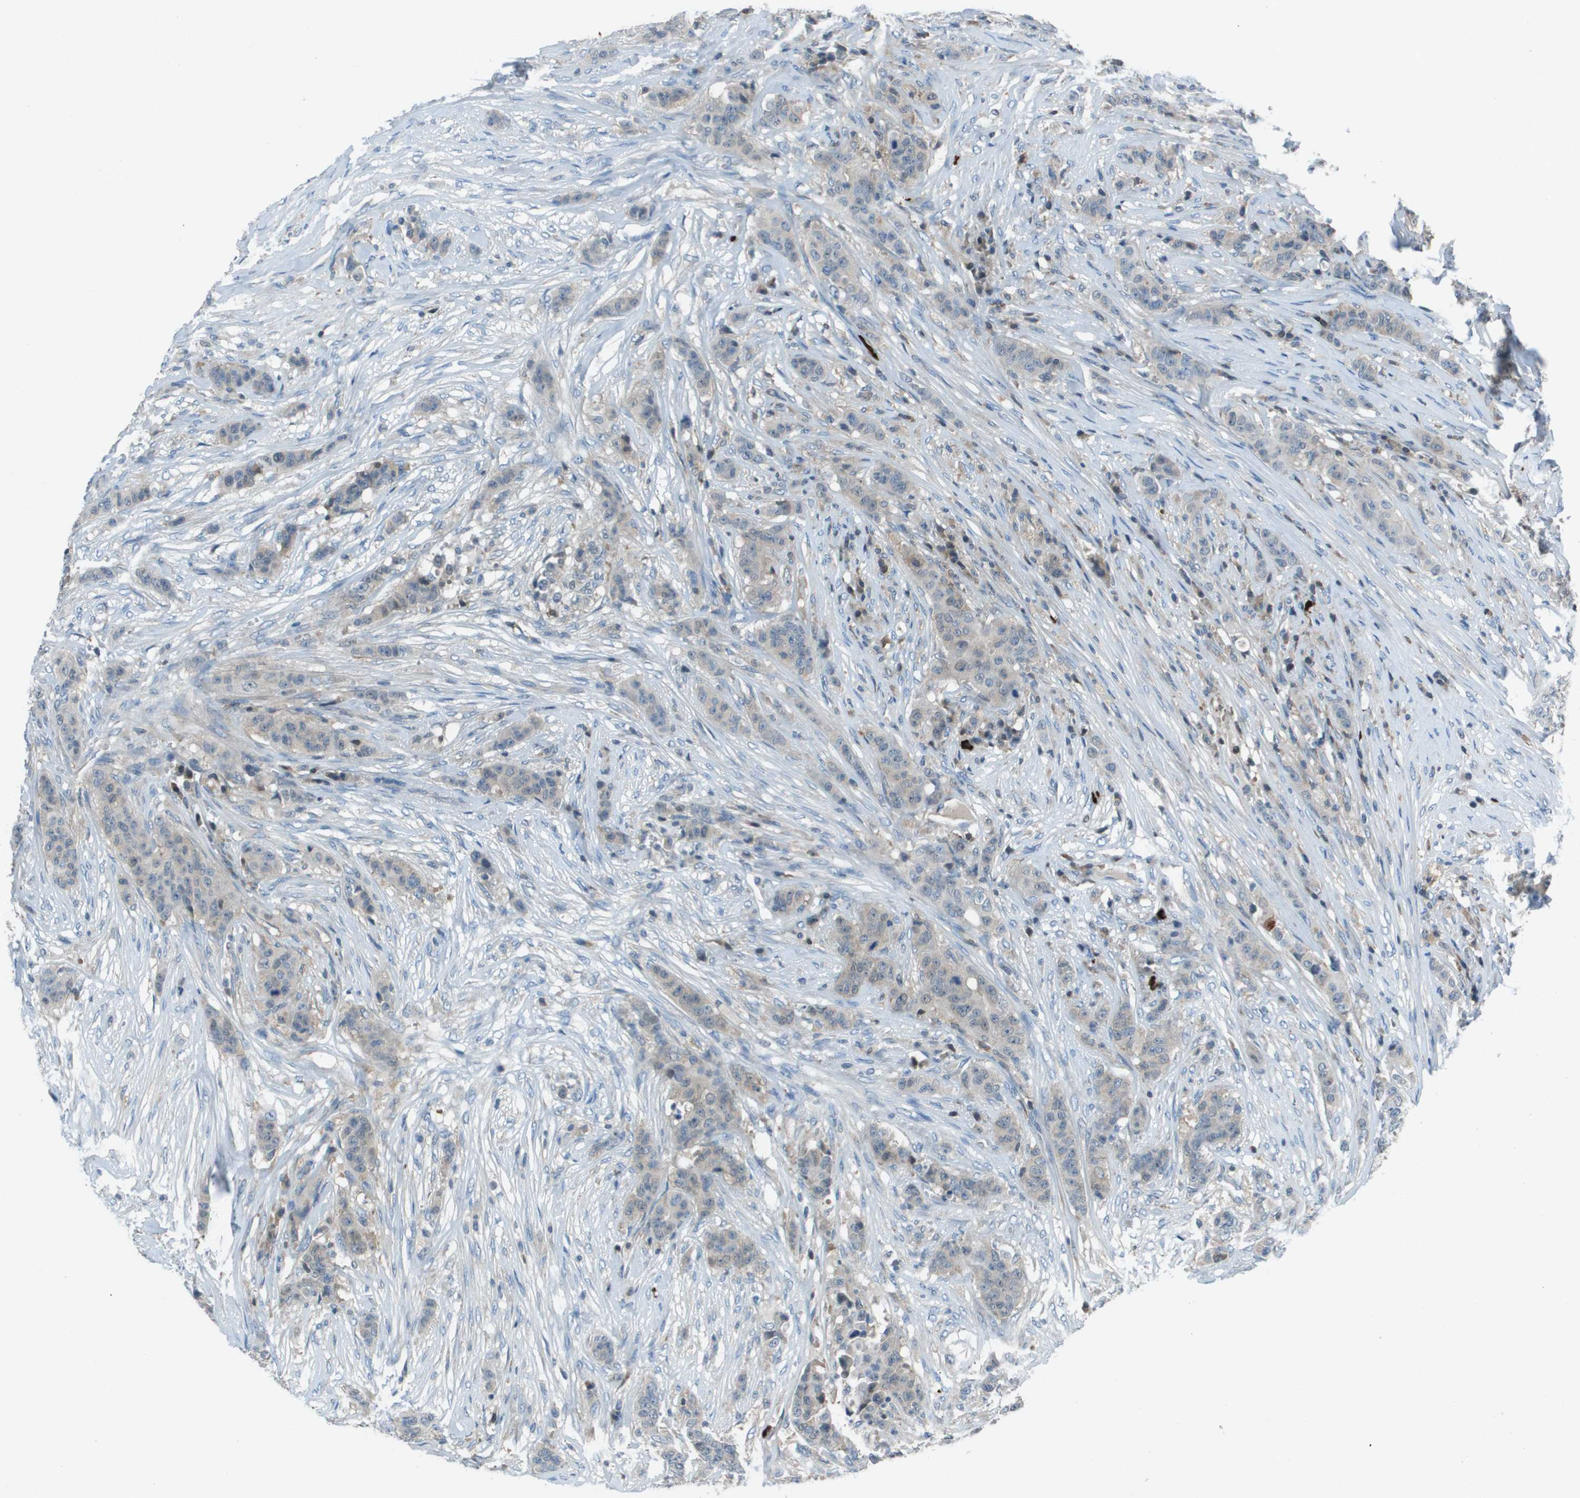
{"staining": {"intensity": "weak", "quantity": "<25%", "location": "cytoplasmic/membranous"}, "tissue": "breast cancer", "cell_type": "Tumor cells", "image_type": "cancer", "snomed": [{"axis": "morphology", "description": "Normal tissue, NOS"}, {"axis": "morphology", "description": "Duct carcinoma"}, {"axis": "topography", "description": "Breast"}], "caption": "Tumor cells show no significant protein staining in breast cancer (infiltrating ductal carcinoma). (DAB immunohistochemistry visualized using brightfield microscopy, high magnification).", "gene": "CAMK4", "patient": {"sex": "female", "age": 40}}